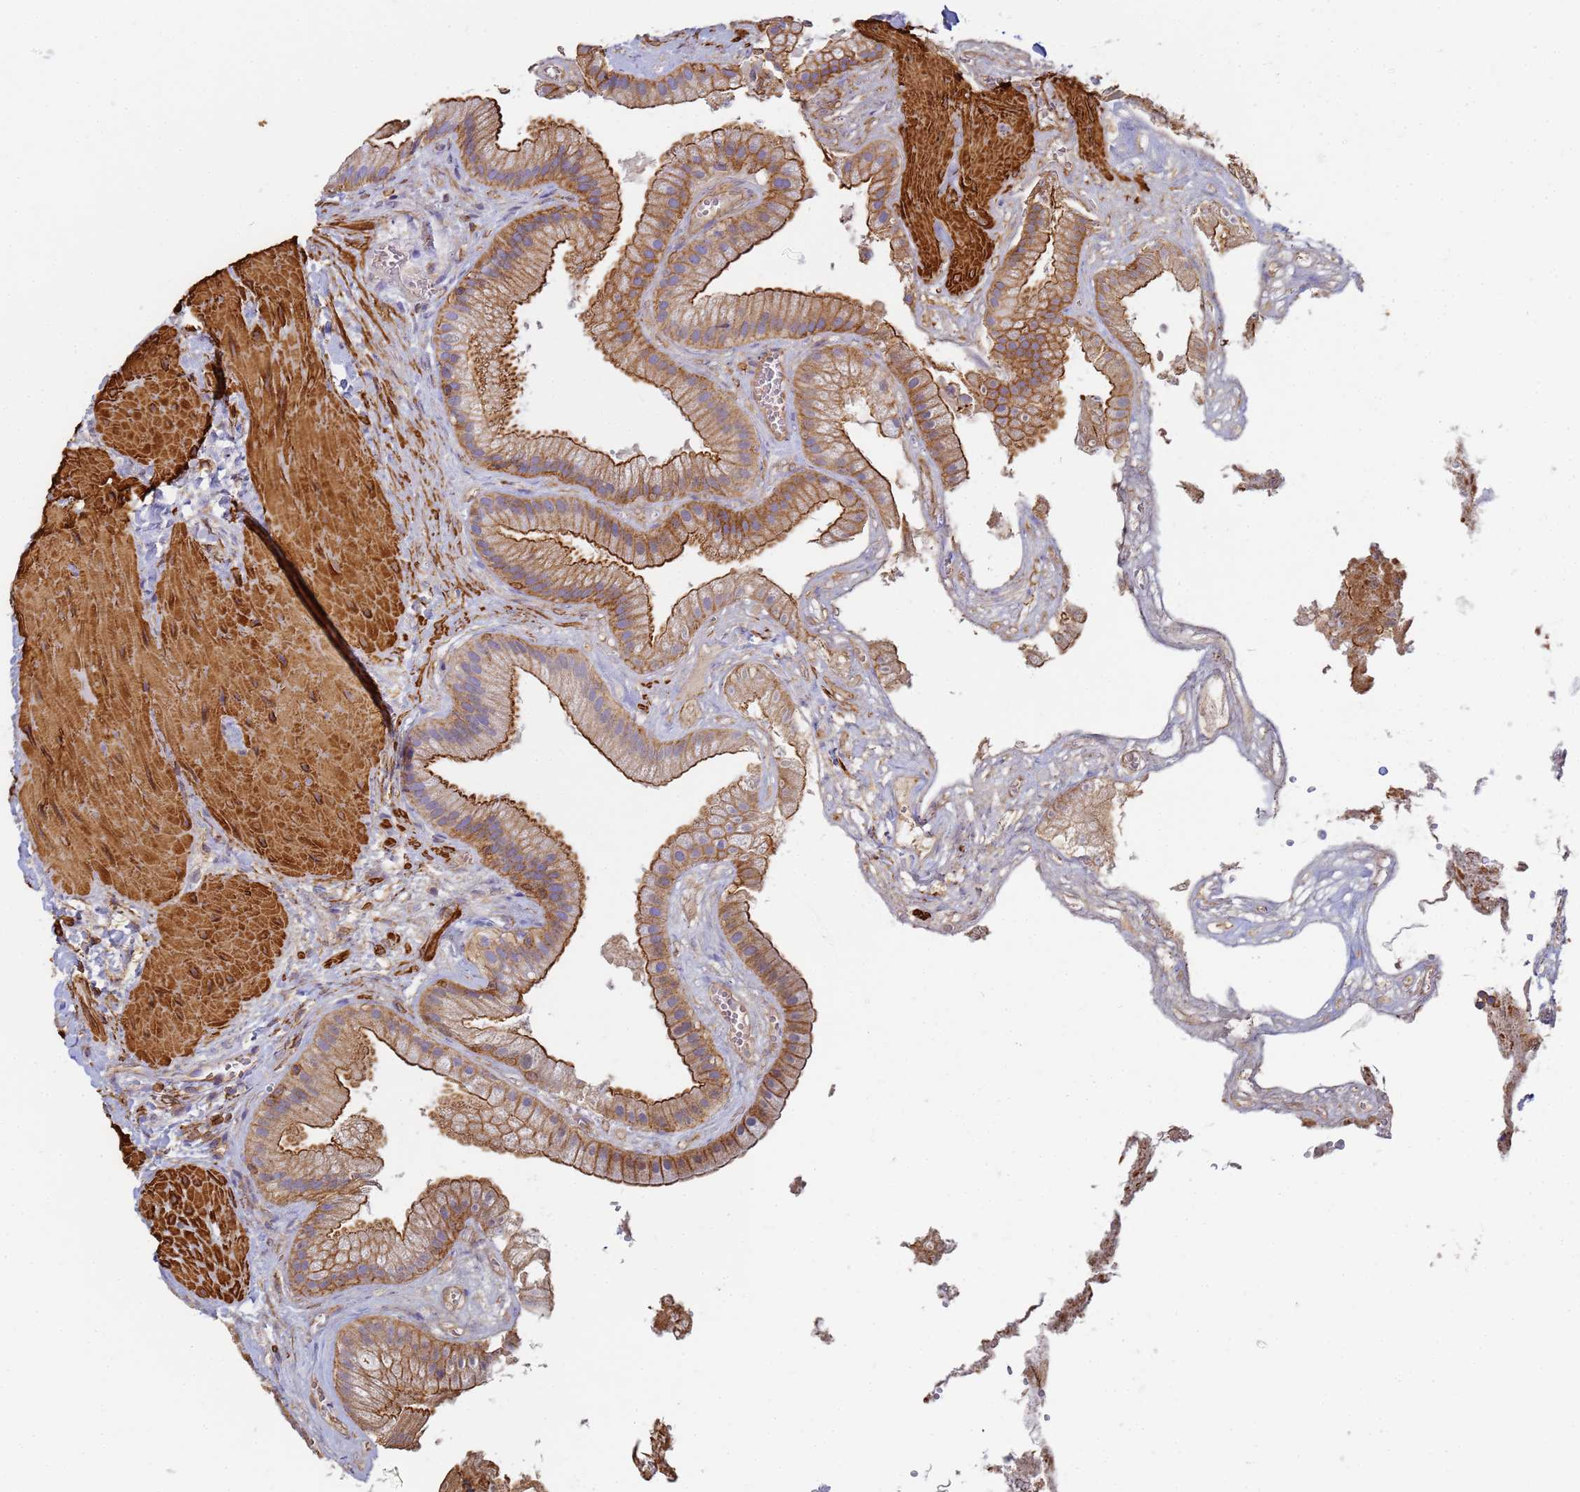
{"staining": {"intensity": "strong", "quantity": "25%-75%", "location": "cytoplasmic/membranous"}, "tissue": "gallbladder", "cell_type": "Glandular cells", "image_type": "normal", "snomed": [{"axis": "morphology", "description": "Normal tissue, NOS"}, {"axis": "topography", "description": "Gallbladder"}], "caption": "Immunohistochemistry micrograph of normal human gallbladder stained for a protein (brown), which demonstrates high levels of strong cytoplasmic/membranous staining in about 25%-75% of glandular cells.", "gene": "TPM1", "patient": {"sex": "male", "age": 55}}